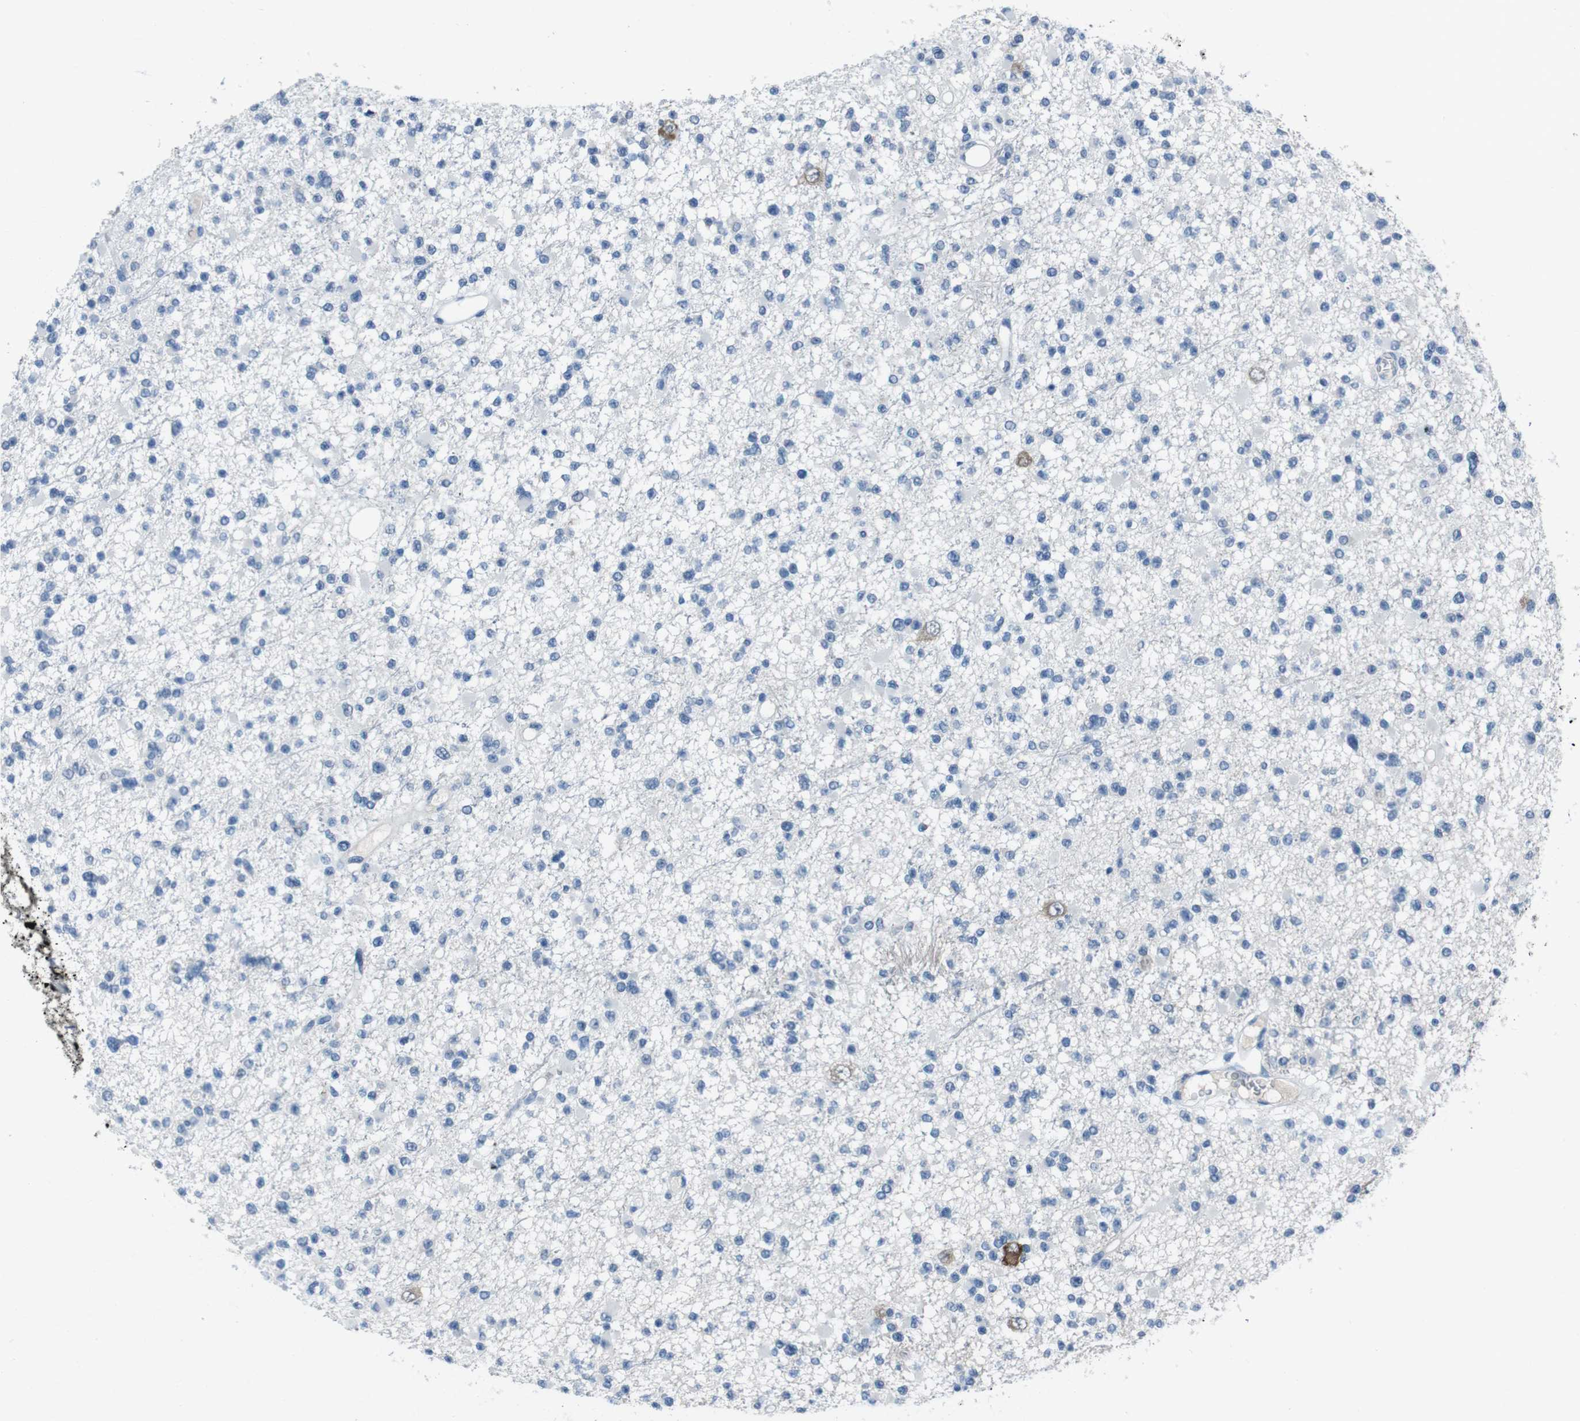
{"staining": {"intensity": "negative", "quantity": "none", "location": "none"}, "tissue": "glioma", "cell_type": "Tumor cells", "image_type": "cancer", "snomed": [{"axis": "morphology", "description": "Glioma, malignant, Low grade"}, {"axis": "topography", "description": "Brain"}], "caption": "Immunohistochemistry of human malignant low-grade glioma reveals no expression in tumor cells.", "gene": "CDHR2", "patient": {"sex": "female", "age": 22}}